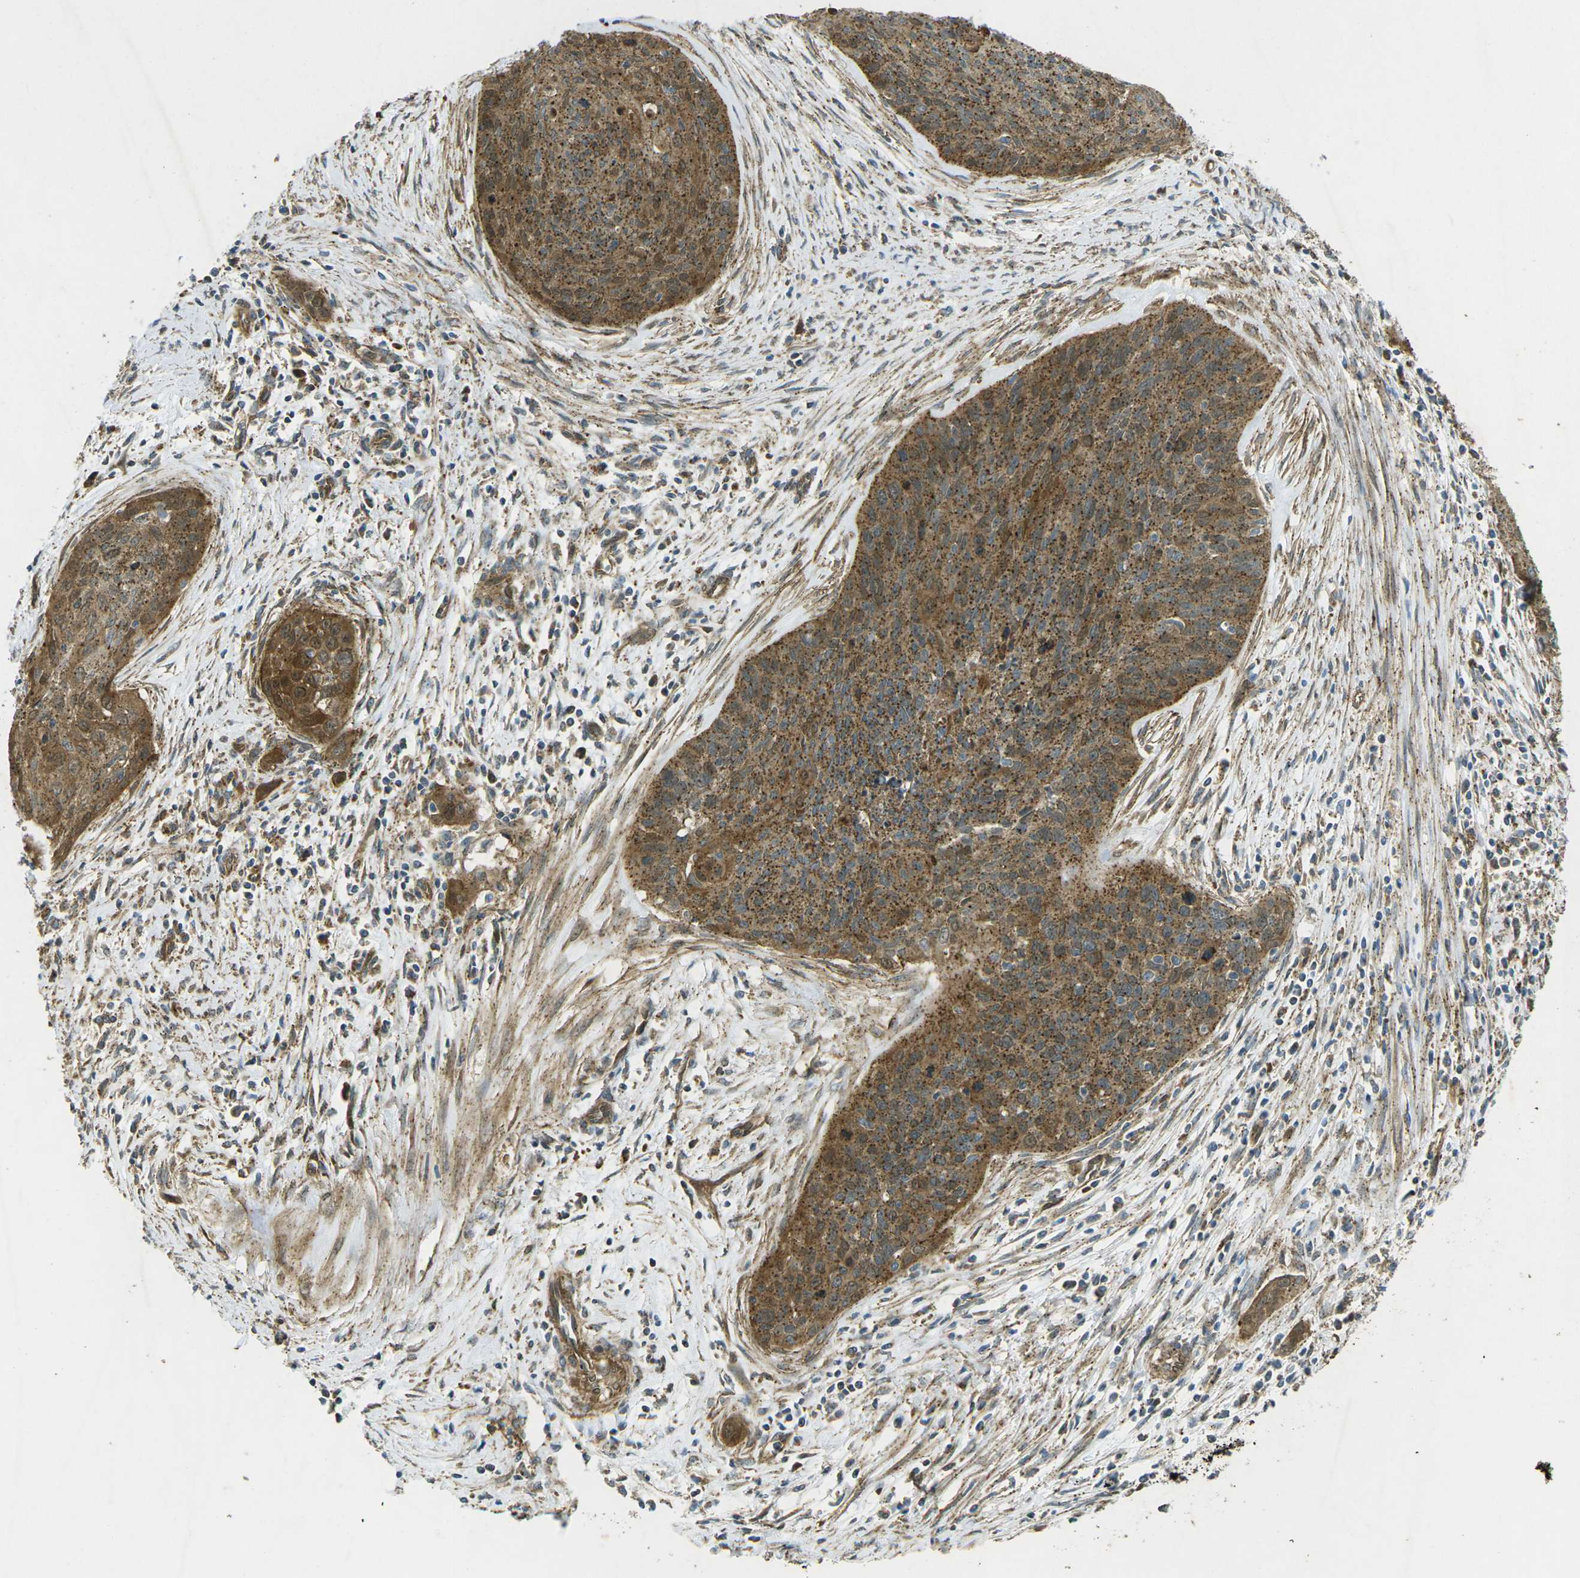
{"staining": {"intensity": "strong", "quantity": ">75%", "location": "cytoplasmic/membranous"}, "tissue": "cervical cancer", "cell_type": "Tumor cells", "image_type": "cancer", "snomed": [{"axis": "morphology", "description": "Squamous cell carcinoma, NOS"}, {"axis": "topography", "description": "Cervix"}], "caption": "An image of human cervical squamous cell carcinoma stained for a protein shows strong cytoplasmic/membranous brown staining in tumor cells. (DAB (3,3'-diaminobenzidine) = brown stain, brightfield microscopy at high magnification).", "gene": "CHMP3", "patient": {"sex": "female", "age": 55}}